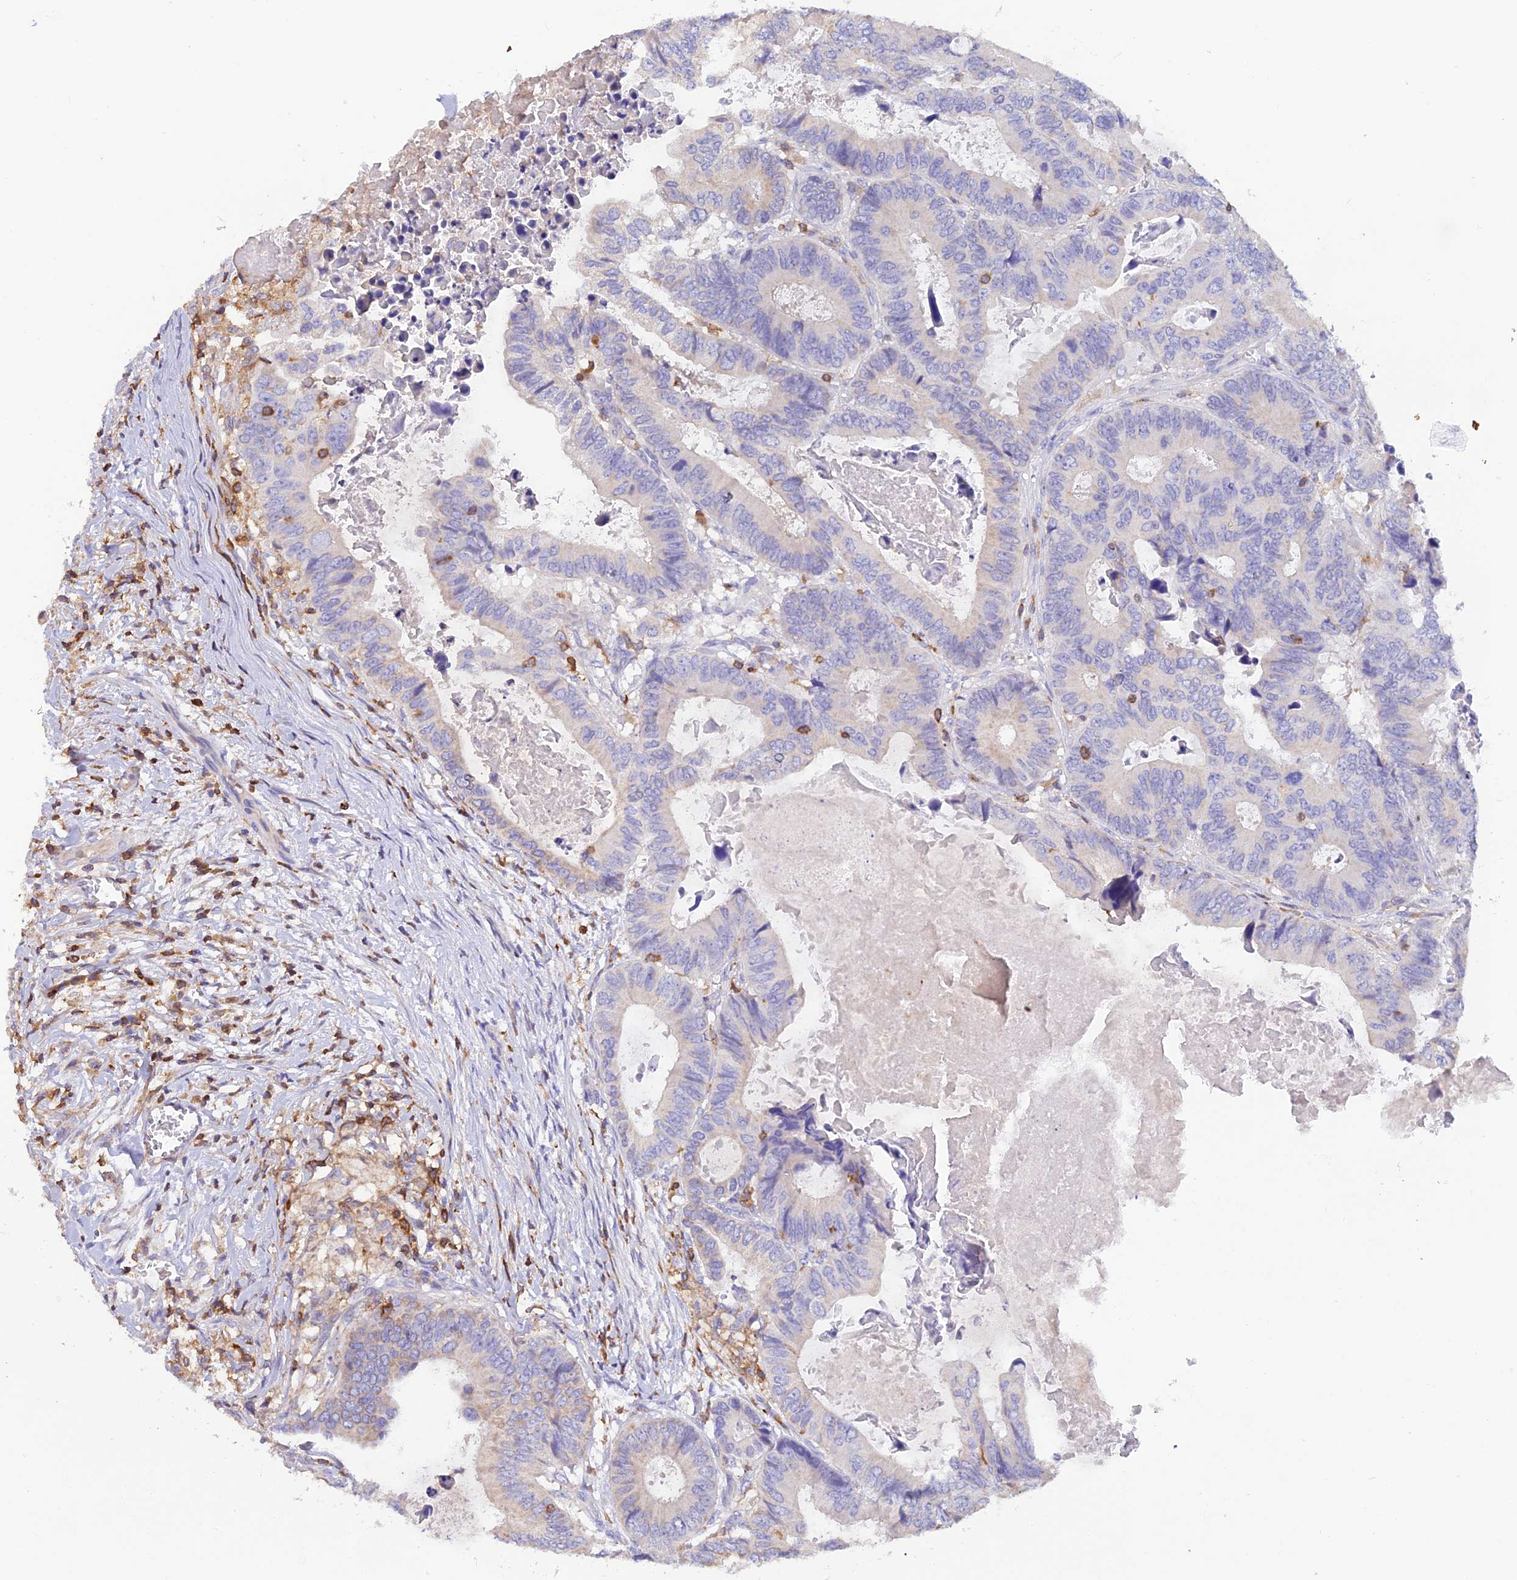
{"staining": {"intensity": "negative", "quantity": "none", "location": "none"}, "tissue": "colorectal cancer", "cell_type": "Tumor cells", "image_type": "cancer", "snomed": [{"axis": "morphology", "description": "Adenocarcinoma, NOS"}, {"axis": "topography", "description": "Colon"}], "caption": "Colorectal cancer was stained to show a protein in brown. There is no significant positivity in tumor cells.", "gene": "LPXN", "patient": {"sex": "male", "age": 85}}